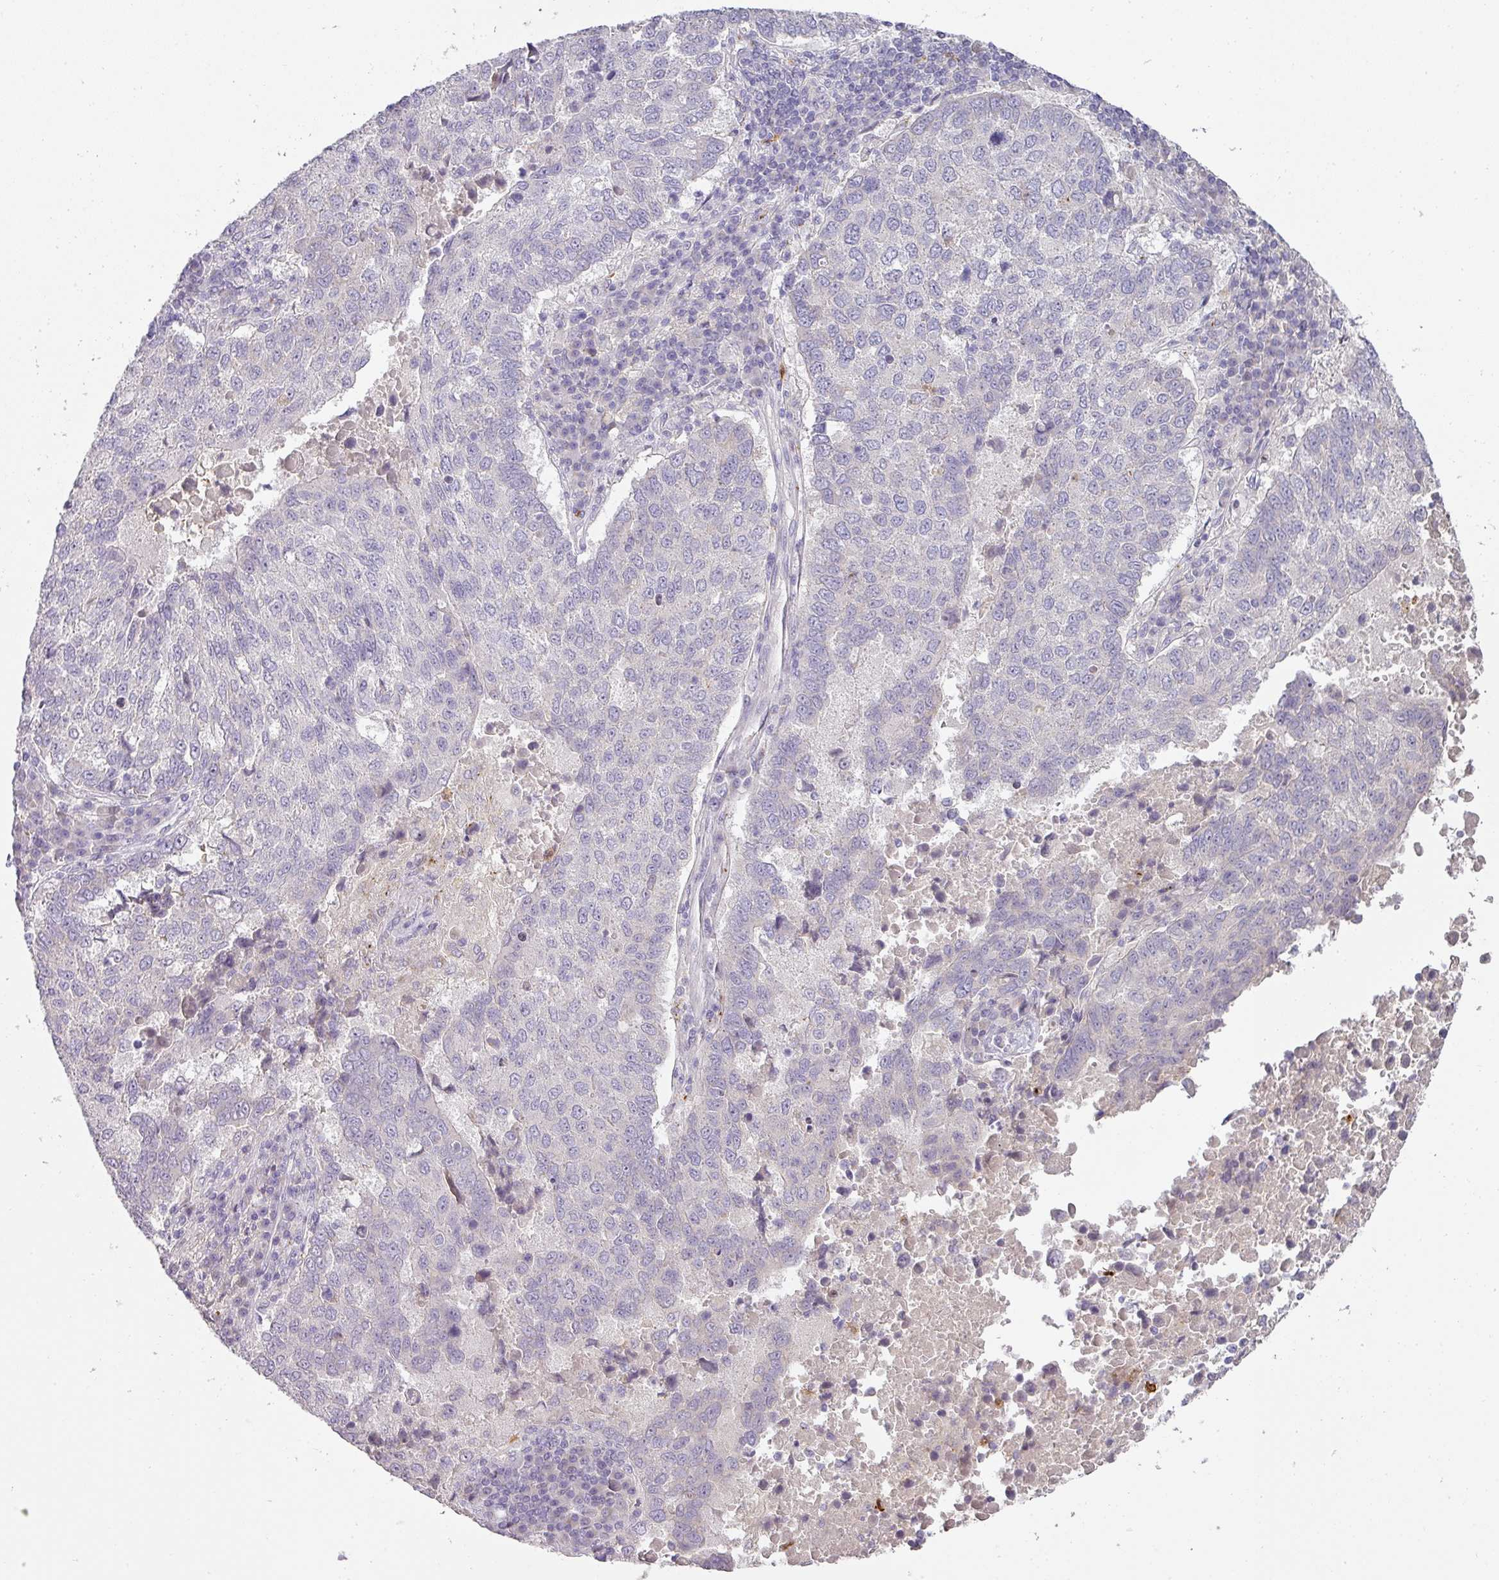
{"staining": {"intensity": "negative", "quantity": "none", "location": "none"}, "tissue": "lung cancer", "cell_type": "Tumor cells", "image_type": "cancer", "snomed": [{"axis": "morphology", "description": "Squamous cell carcinoma, NOS"}, {"axis": "topography", "description": "Lung"}], "caption": "There is no significant staining in tumor cells of lung squamous cell carcinoma.", "gene": "HHEX", "patient": {"sex": "male", "age": 73}}